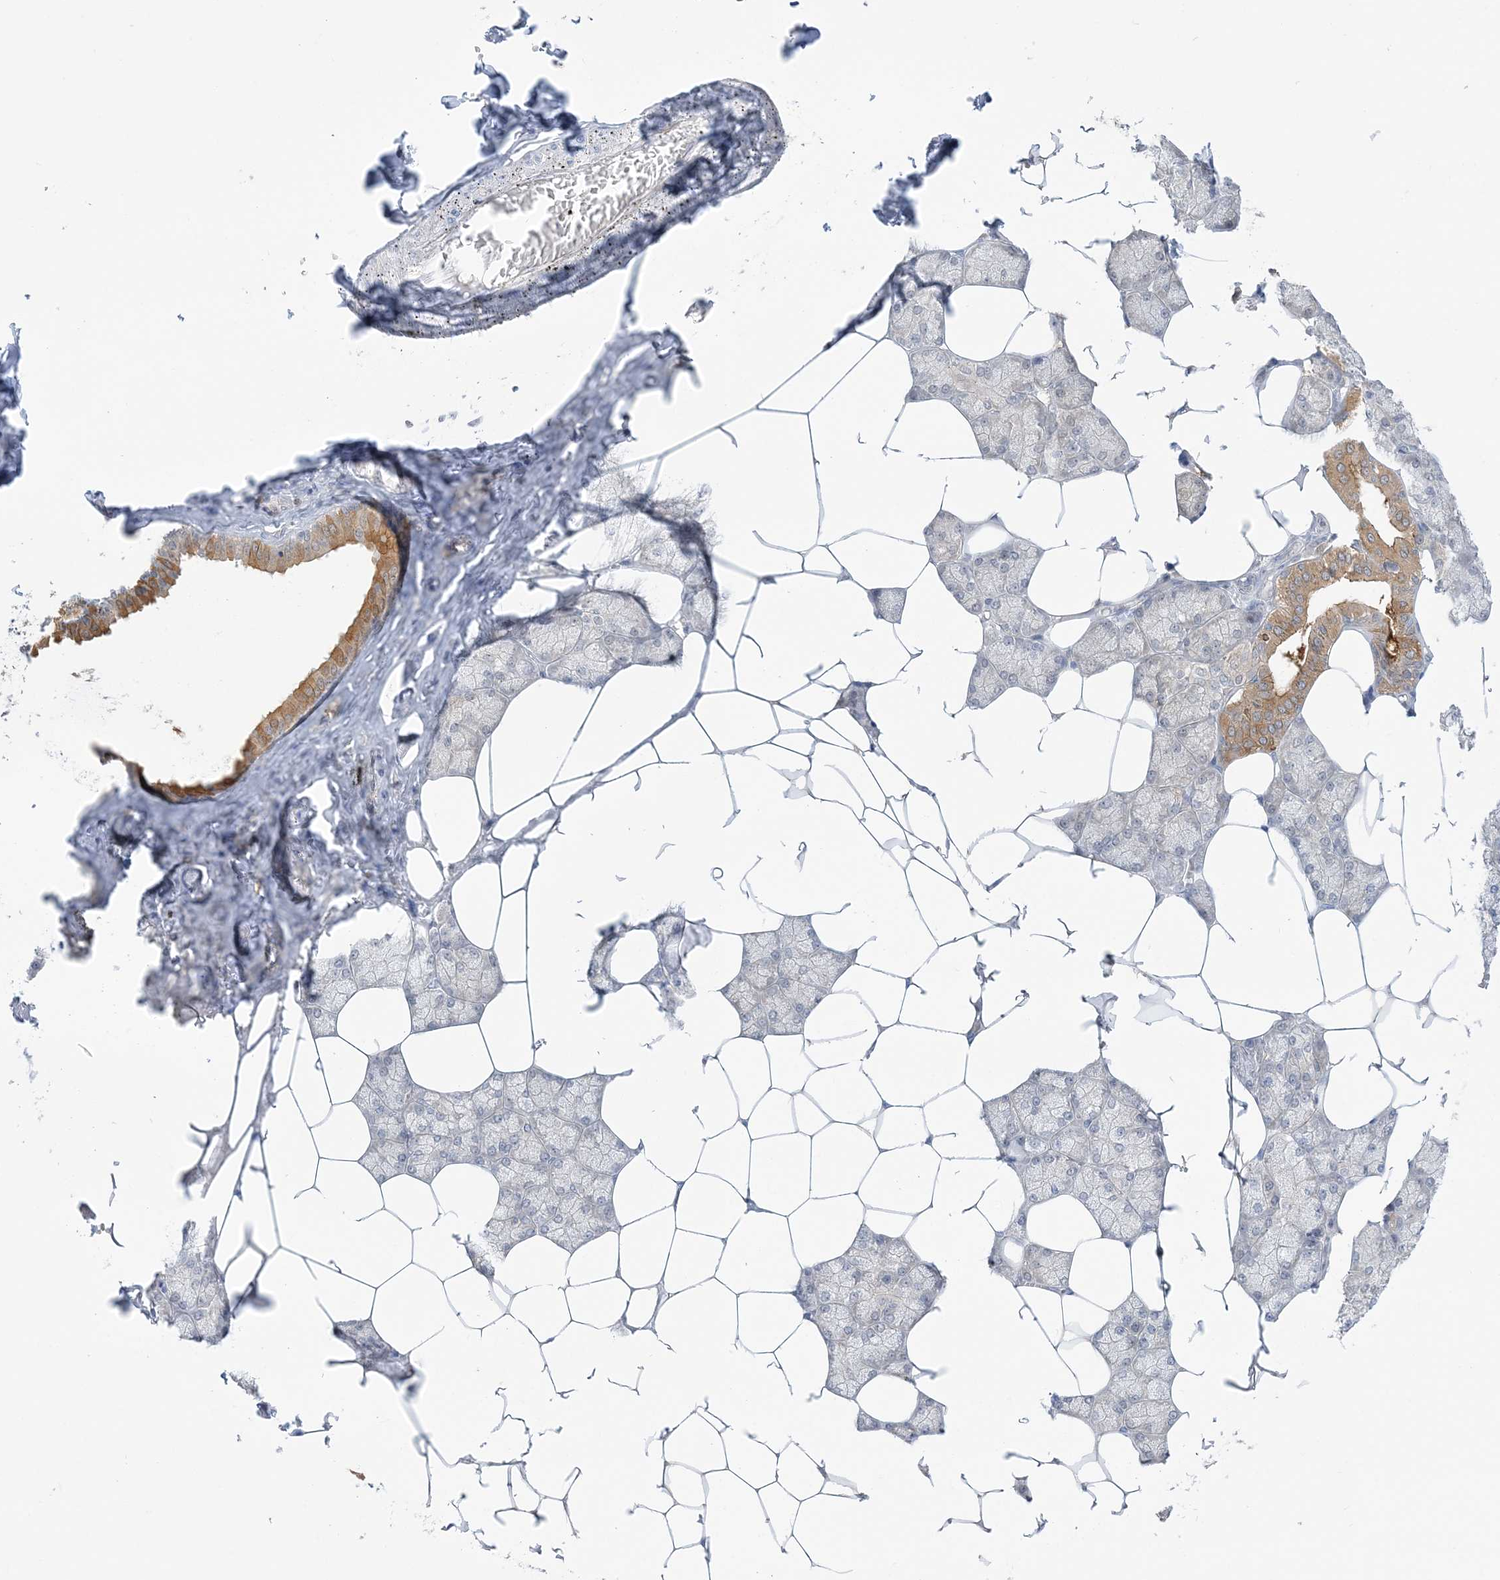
{"staining": {"intensity": "moderate", "quantity": "25%-75%", "location": "cytoplasmic/membranous"}, "tissue": "salivary gland", "cell_type": "Glandular cells", "image_type": "normal", "snomed": [{"axis": "morphology", "description": "Normal tissue, NOS"}, {"axis": "topography", "description": "Salivary gland"}], "caption": "DAB immunohistochemical staining of benign human salivary gland reveals moderate cytoplasmic/membranous protein positivity in about 25%-75% of glandular cells. The staining was performed using DAB (3,3'-diaminobenzidine) to visualize the protein expression in brown, while the nuclei were stained in blue with hematoxylin (Magnification: 20x).", "gene": "THADA", "patient": {"sex": "male", "age": 62}}